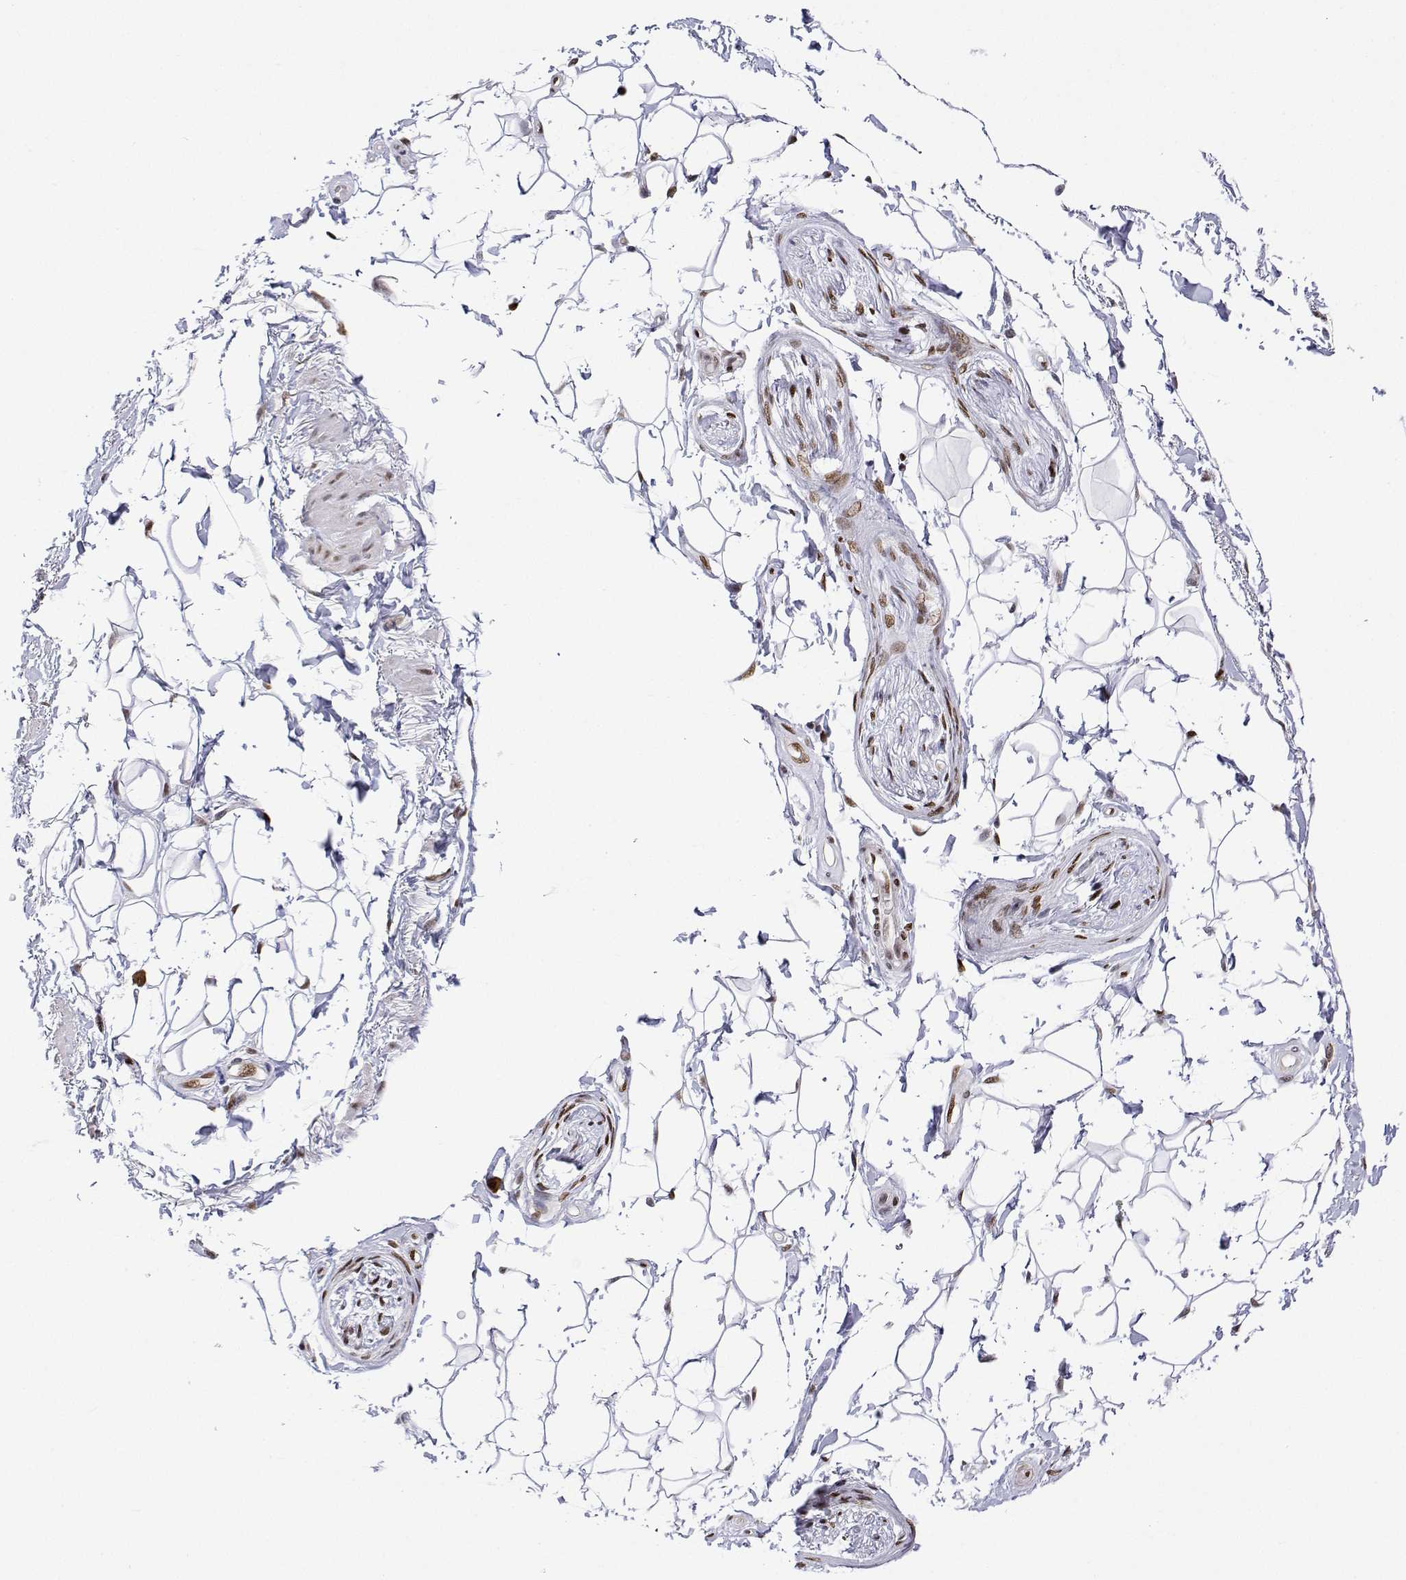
{"staining": {"intensity": "moderate", "quantity": "<25%", "location": "nuclear"}, "tissue": "adipose tissue", "cell_type": "Adipocytes", "image_type": "normal", "snomed": [{"axis": "morphology", "description": "Normal tissue, NOS"}, {"axis": "topography", "description": "Anal"}, {"axis": "topography", "description": "Peripheral nerve tissue"}], "caption": "Immunohistochemistry staining of unremarkable adipose tissue, which exhibits low levels of moderate nuclear expression in about <25% of adipocytes indicating moderate nuclear protein staining. The staining was performed using DAB (3,3'-diaminobenzidine) (brown) for protein detection and nuclei were counterstained in hematoxylin (blue).", "gene": "XPC", "patient": {"sex": "male", "age": 51}}